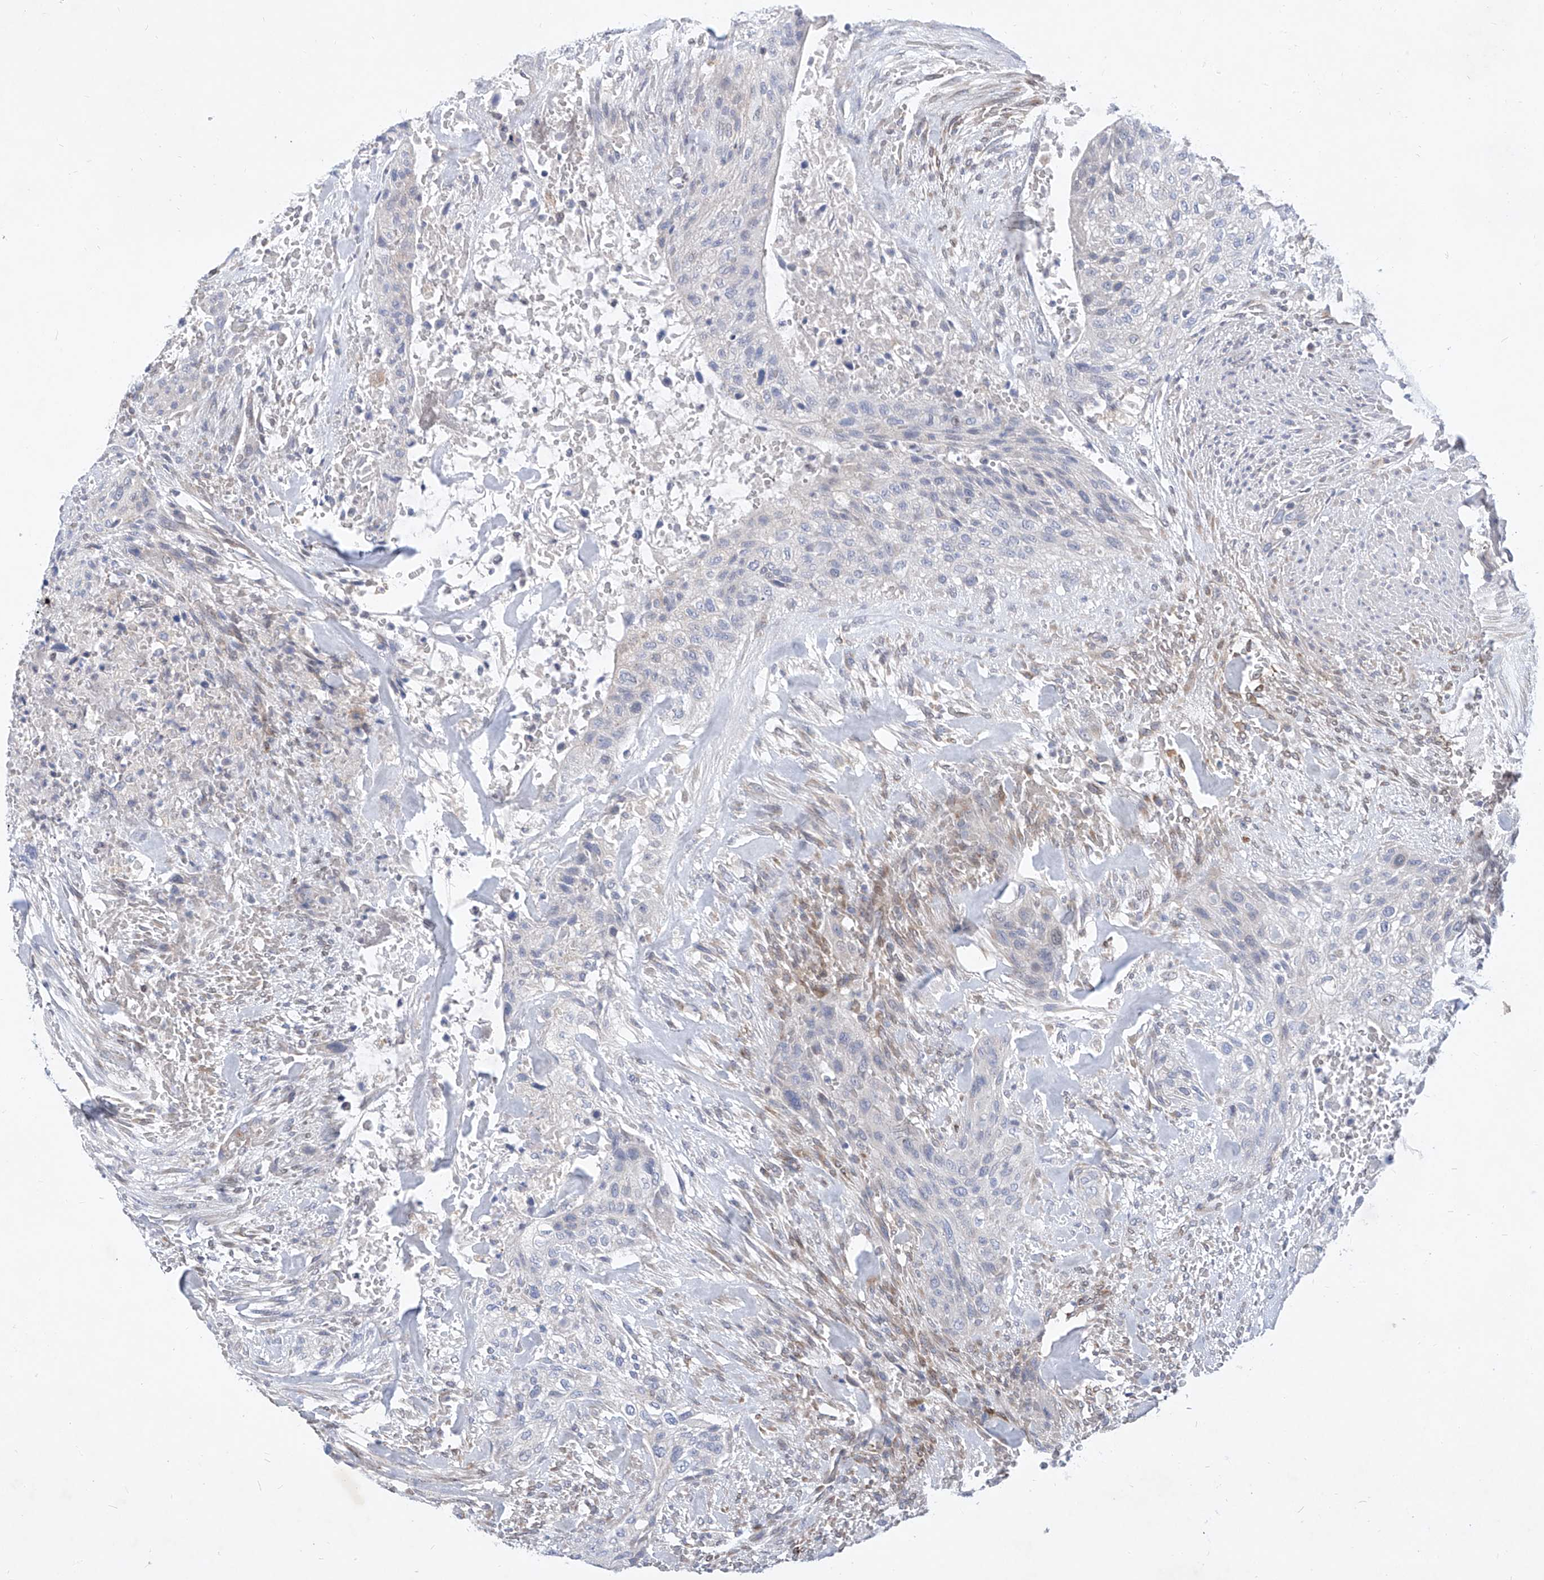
{"staining": {"intensity": "negative", "quantity": "none", "location": "none"}, "tissue": "urothelial cancer", "cell_type": "Tumor cells", "image_type": "cancer", "snomed": [{"axis": "morphology", "description": "Urothelial carcinoma, High grade"}, {"axis": "topography", "description": "Urinary bladder"}], "caption": "IHC of human high-grade urothelial carcinoma displays no positivity in tumor cells.", "gene": "MX2", "patient": {"sex": "male", "age": 35}}